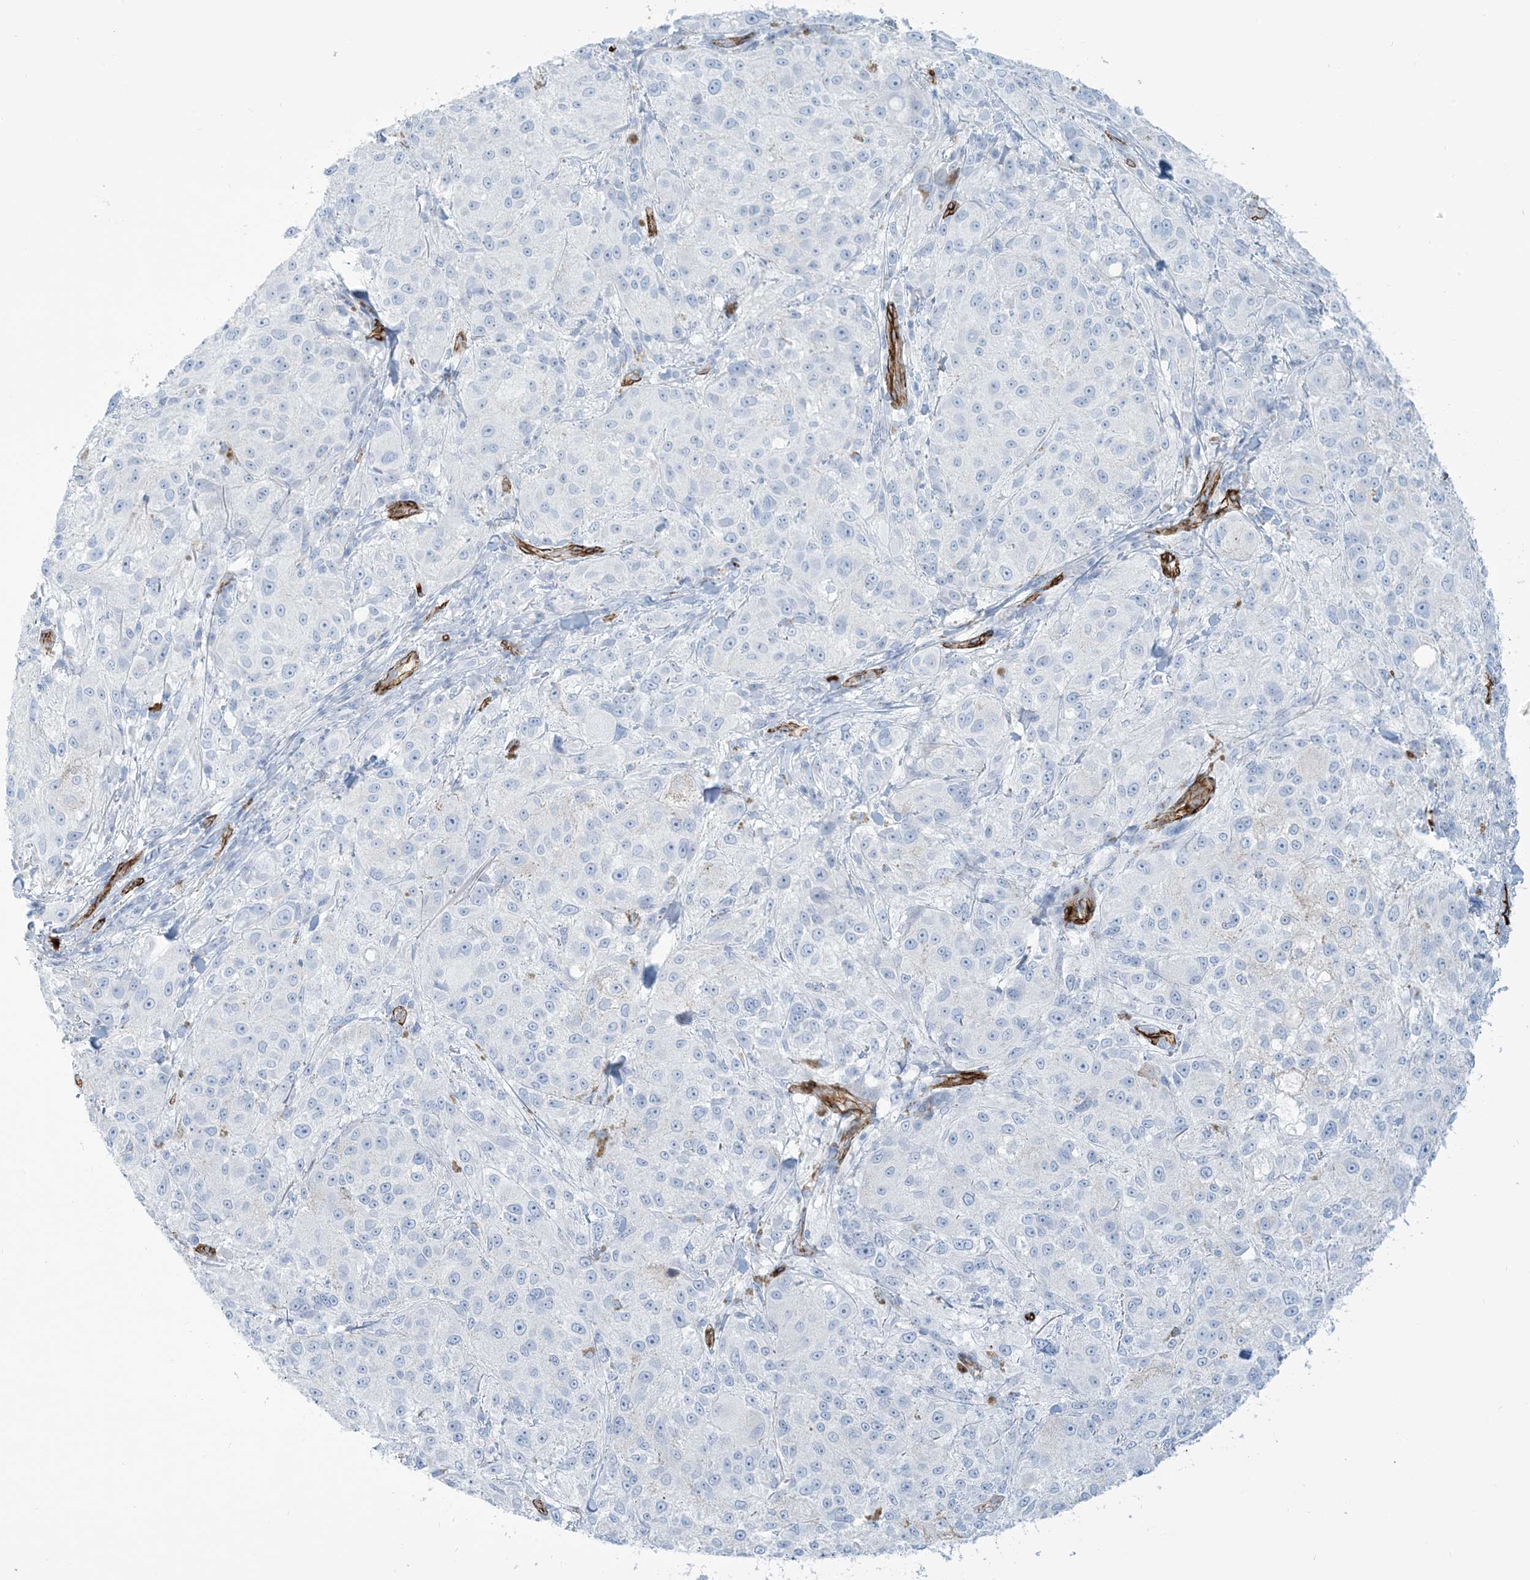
{"staining": {"intensity": "negative", "quantity": "none", "location": "none"}, "tissue": "melanoma", "cell_type": "Tumor cells", "image_type": "cancer", "snomed": [{"axis": "morphology", "description": "Necrosis, NOS"}, {"axis": "morphology", "description": "Malignant melanoma, NOS"}, {"axis": "topography", "description": "Skin"}], "caption": "Immunohistochemical staining of malignant melanoma displays no significant positivity in tumor cells.", "gene": "EPS8L3", "patient": {"sex": "female", "age": 87}}